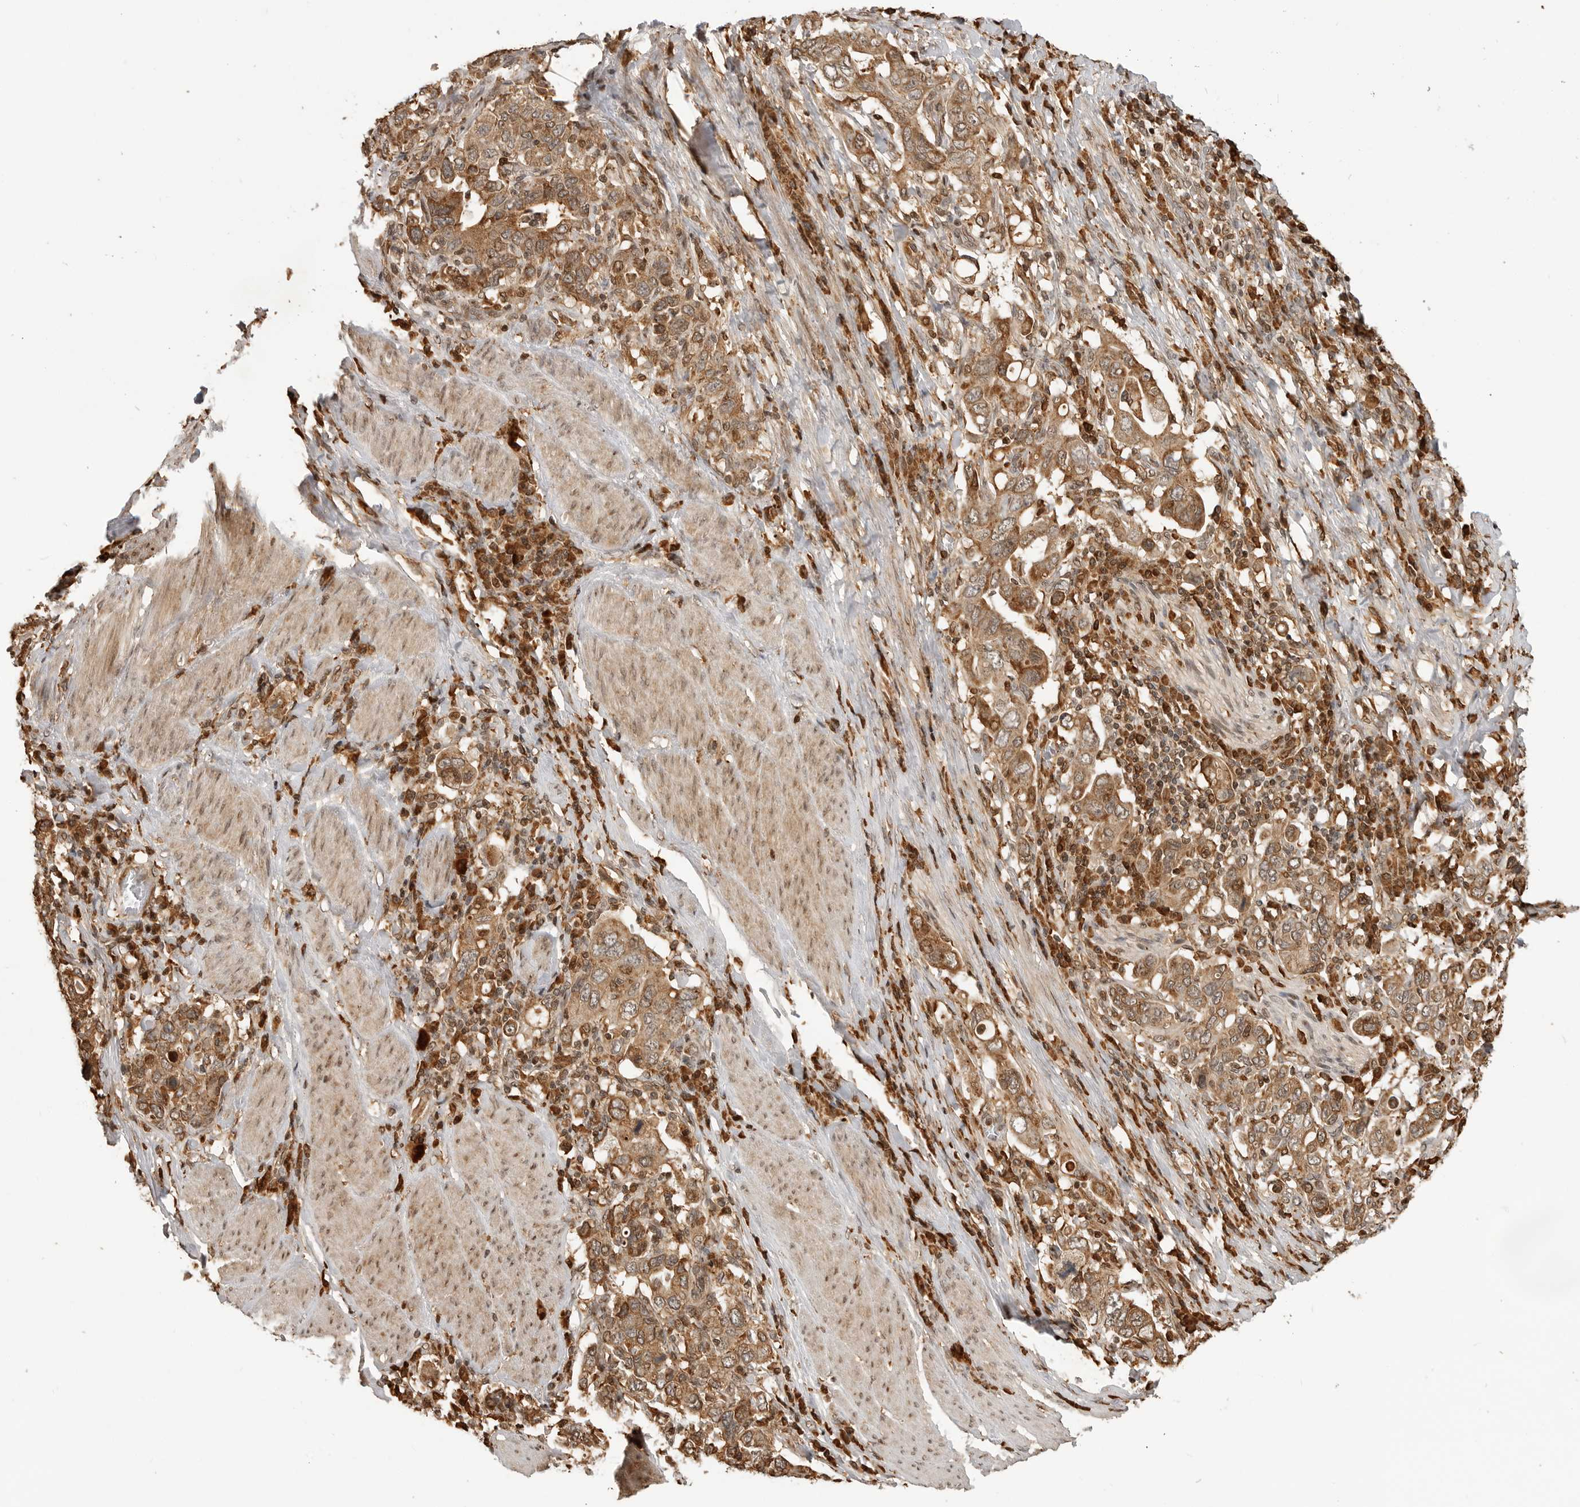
{"staining": {"intensity": "moderate", "quantity": ">75%", "location": "cytoplasmic/membranous,nuclear"}, "tissue": "stomach cancer", "cell_type": "Tumor cells", "image_type": "cancer", "snomed": [{"axis": "morphology", "description": "Adenocarcinoma, NOS"}, {"axis": "topography", "description": "Stomach, upper"}], "caption": "DAB immunohistochemical staining of human stomach cancer exhibits moderate cytoplasmic/membranous and nuclear protein expression in about >75% of tumor cells.", "gene": "BMP2K", "patient": {"sex": "male", "age": 62}}